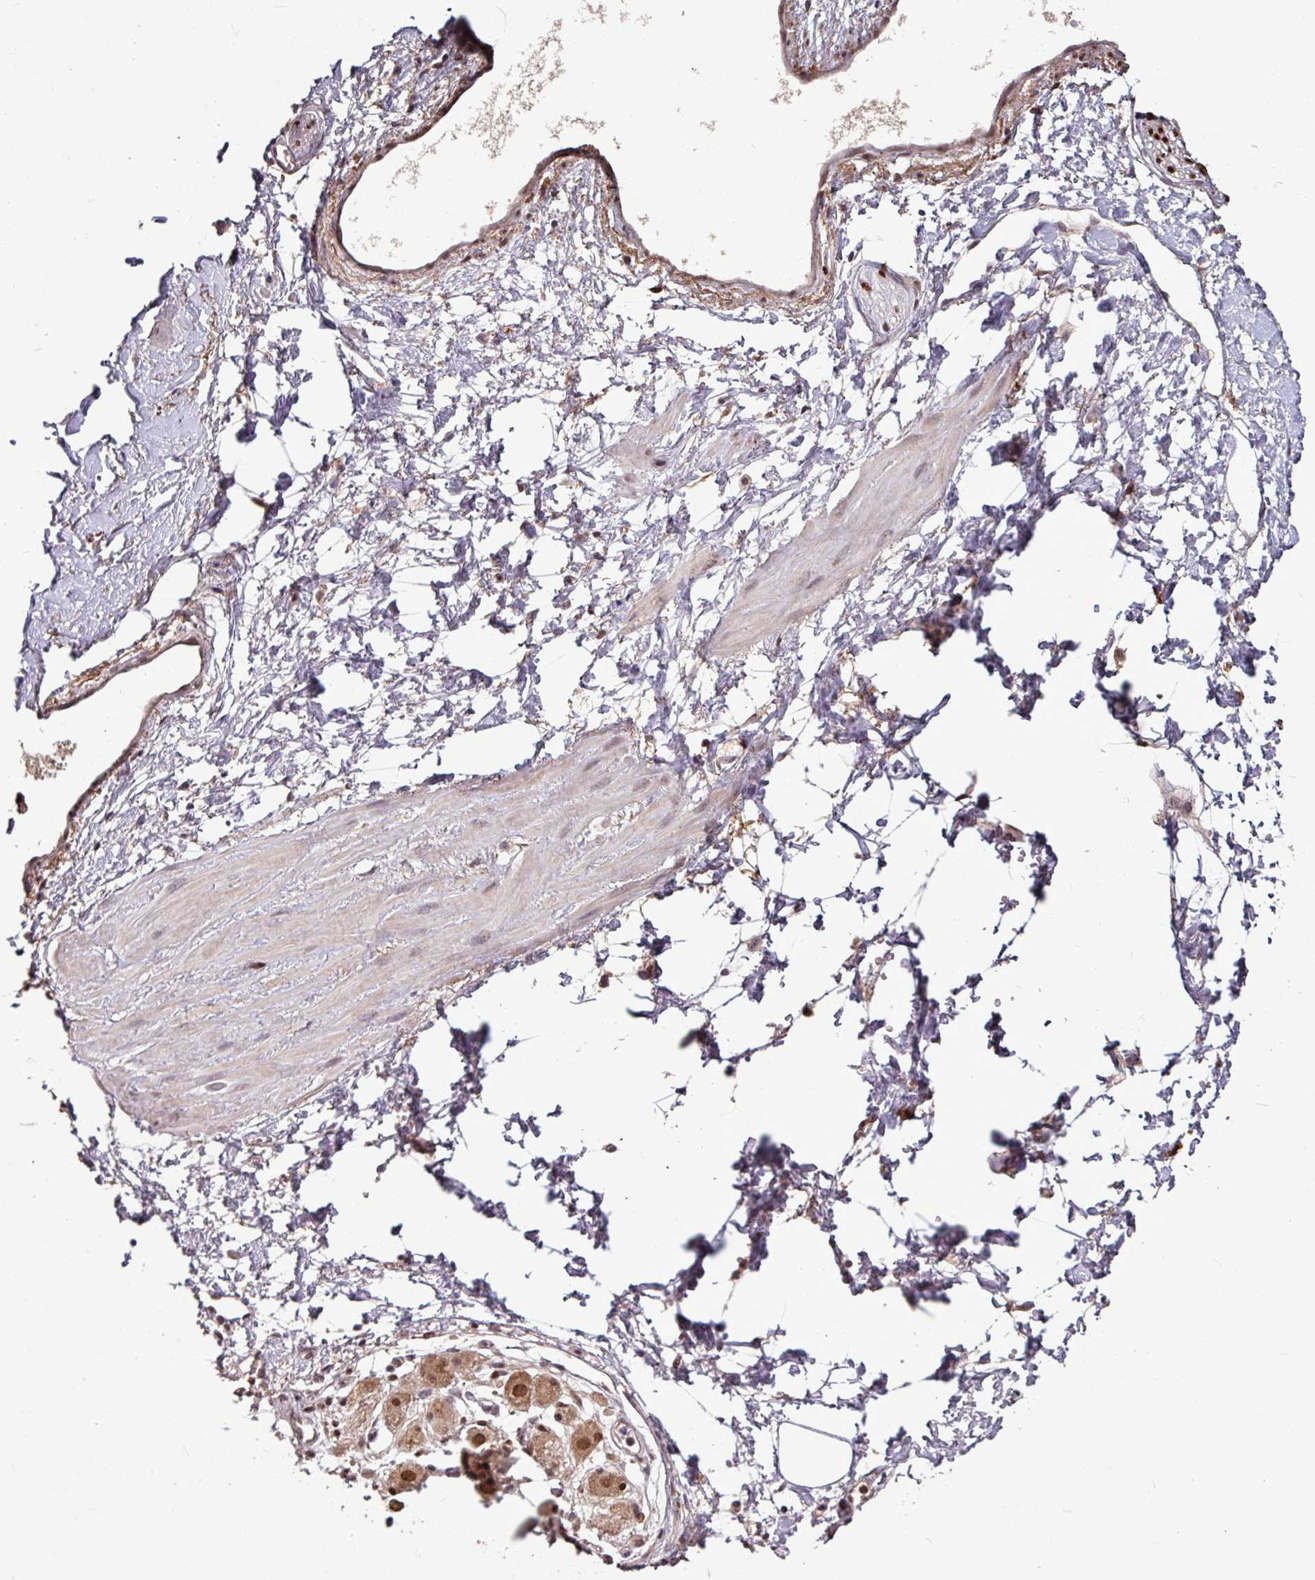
{"staining": {"intensity": "negative", "quantity": "none", "location": "none"}, "tissue": "adipose tissue", "cell_type": "Adipocytes", "image_type": "normal", "snomed": [{"axis": "morphology", "description": "Normal tissue, NOS"}, {"axis": "topography", "description": "Prostate"}, {"axis": "topography", "description": "Peripheral nerve tissue"}], "caption": "Immunohistochemistry (IHC) of normal human adipose tissue exhibits no expression in adipocytes.", "gene": "SKIC2", "patient": {"sex": "male", "age": 55}}